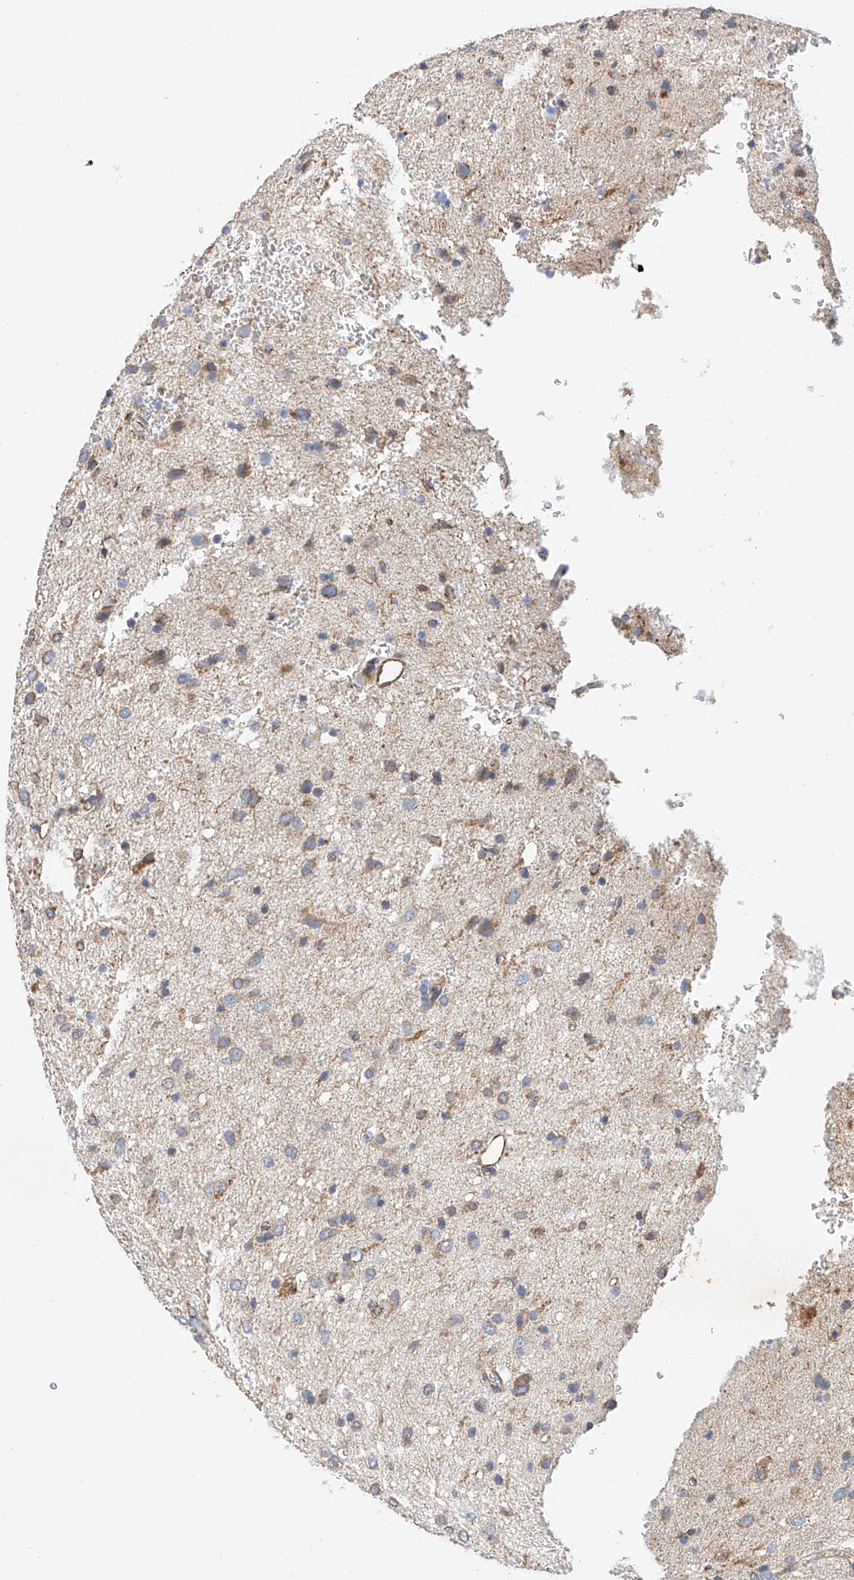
{"staining": {"intensity": "weak", "quantity": "25%-75%", "location": "cytoplasmic/membranous"}, "tissue": "glioma", "cell_type": "Tumor cells", "image_type": "cancer", "snomed": [{"axis": "morphology", "description": "Glioma, malignant, Low grade"}, {"axis": "topography", "description": "Brain"}], "caption": "The immunohistochemical stain labels weak cytoplasmic/membranous staining in tumor cells of glioma tissue.", "gene": "NDUFV3", "patient": {"sex": "male", "age": 77}}